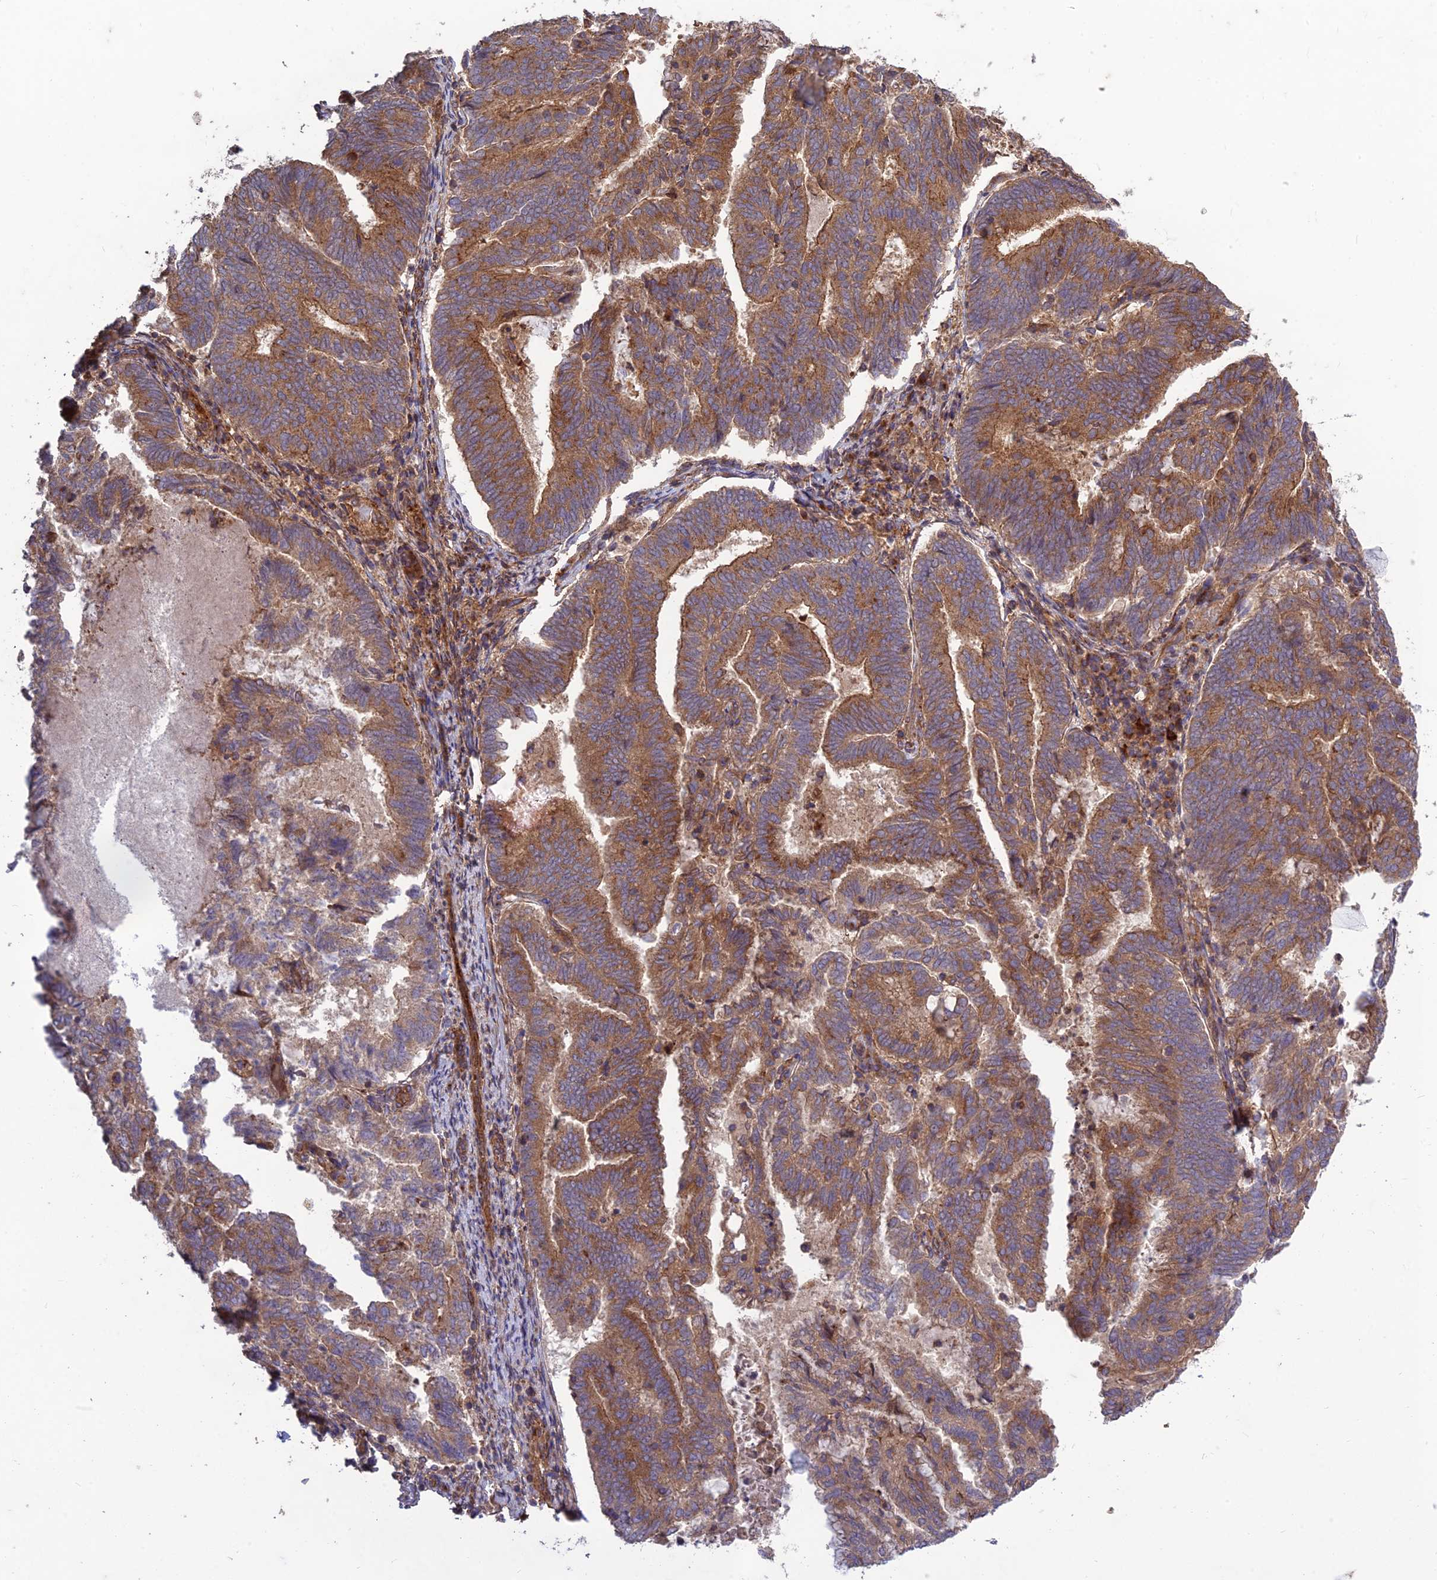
{"staining": {"intensity": "moderate", "quantity": "25%-75%", "location": "cytoplasmic/membranous"}, "tissue": "endometrial cancer", "cell_type": "Tumor cells", "image_type": "cancer", "snomed": [{"axis": "morphology", "description": "Adenocarcinoma, NOS"}, {"axis": "topography", "description": "Endometrium"}], "caption": "An immunohistochemistry (IHC) histopathology image of tumor tissue is shown. Protein staining in brown highlights moderate cytoplasmic/membranous positivity in adenocarcinoma (endometrial) within tumor cells.", "gene": "TMEM131L", "patient": {"sex": "female", "age": 80}}